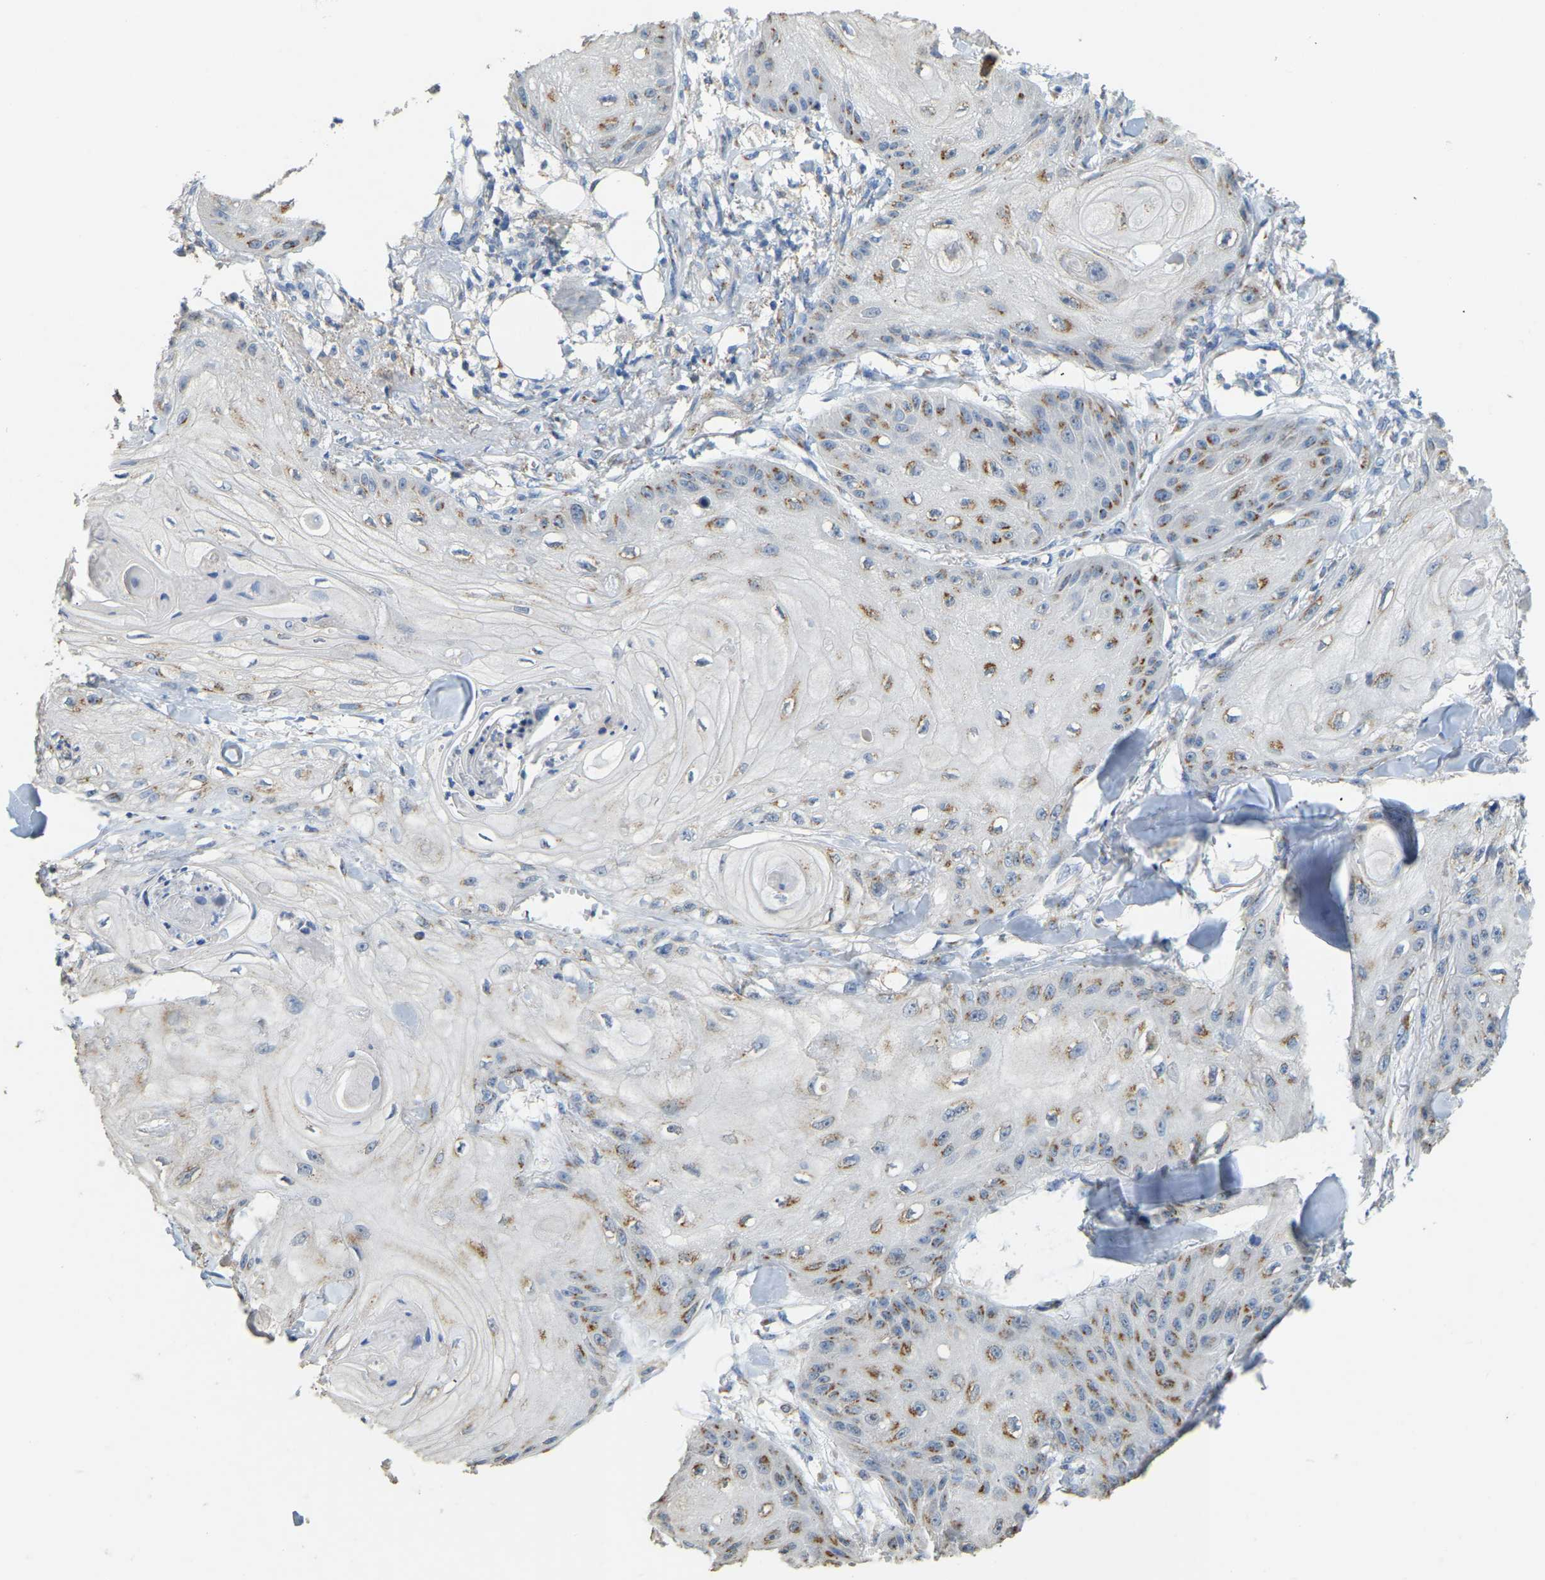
{"staining": {"intensity": "moderate", "quantity": "25%-75%", "location": "cytoplasmic/membranous"}, "tissue": "skin cancer", "cell_type": "Tumor cells", "image_type": "cancer", "snomed": [{"axis": "morphology", "description": "Squamous cell carcinoma, NOS"}, {"axis": "topography", "description": "Skin"}], "caption": "This image demonstrates immunohistochemistry staining of skin cancer, with medium moderate cytoplasmic/membranous positivity in approximately 25%-75% of tumor cells.", "gene": "FAM174A", "patient": {"sex": "male", "age": 74}}